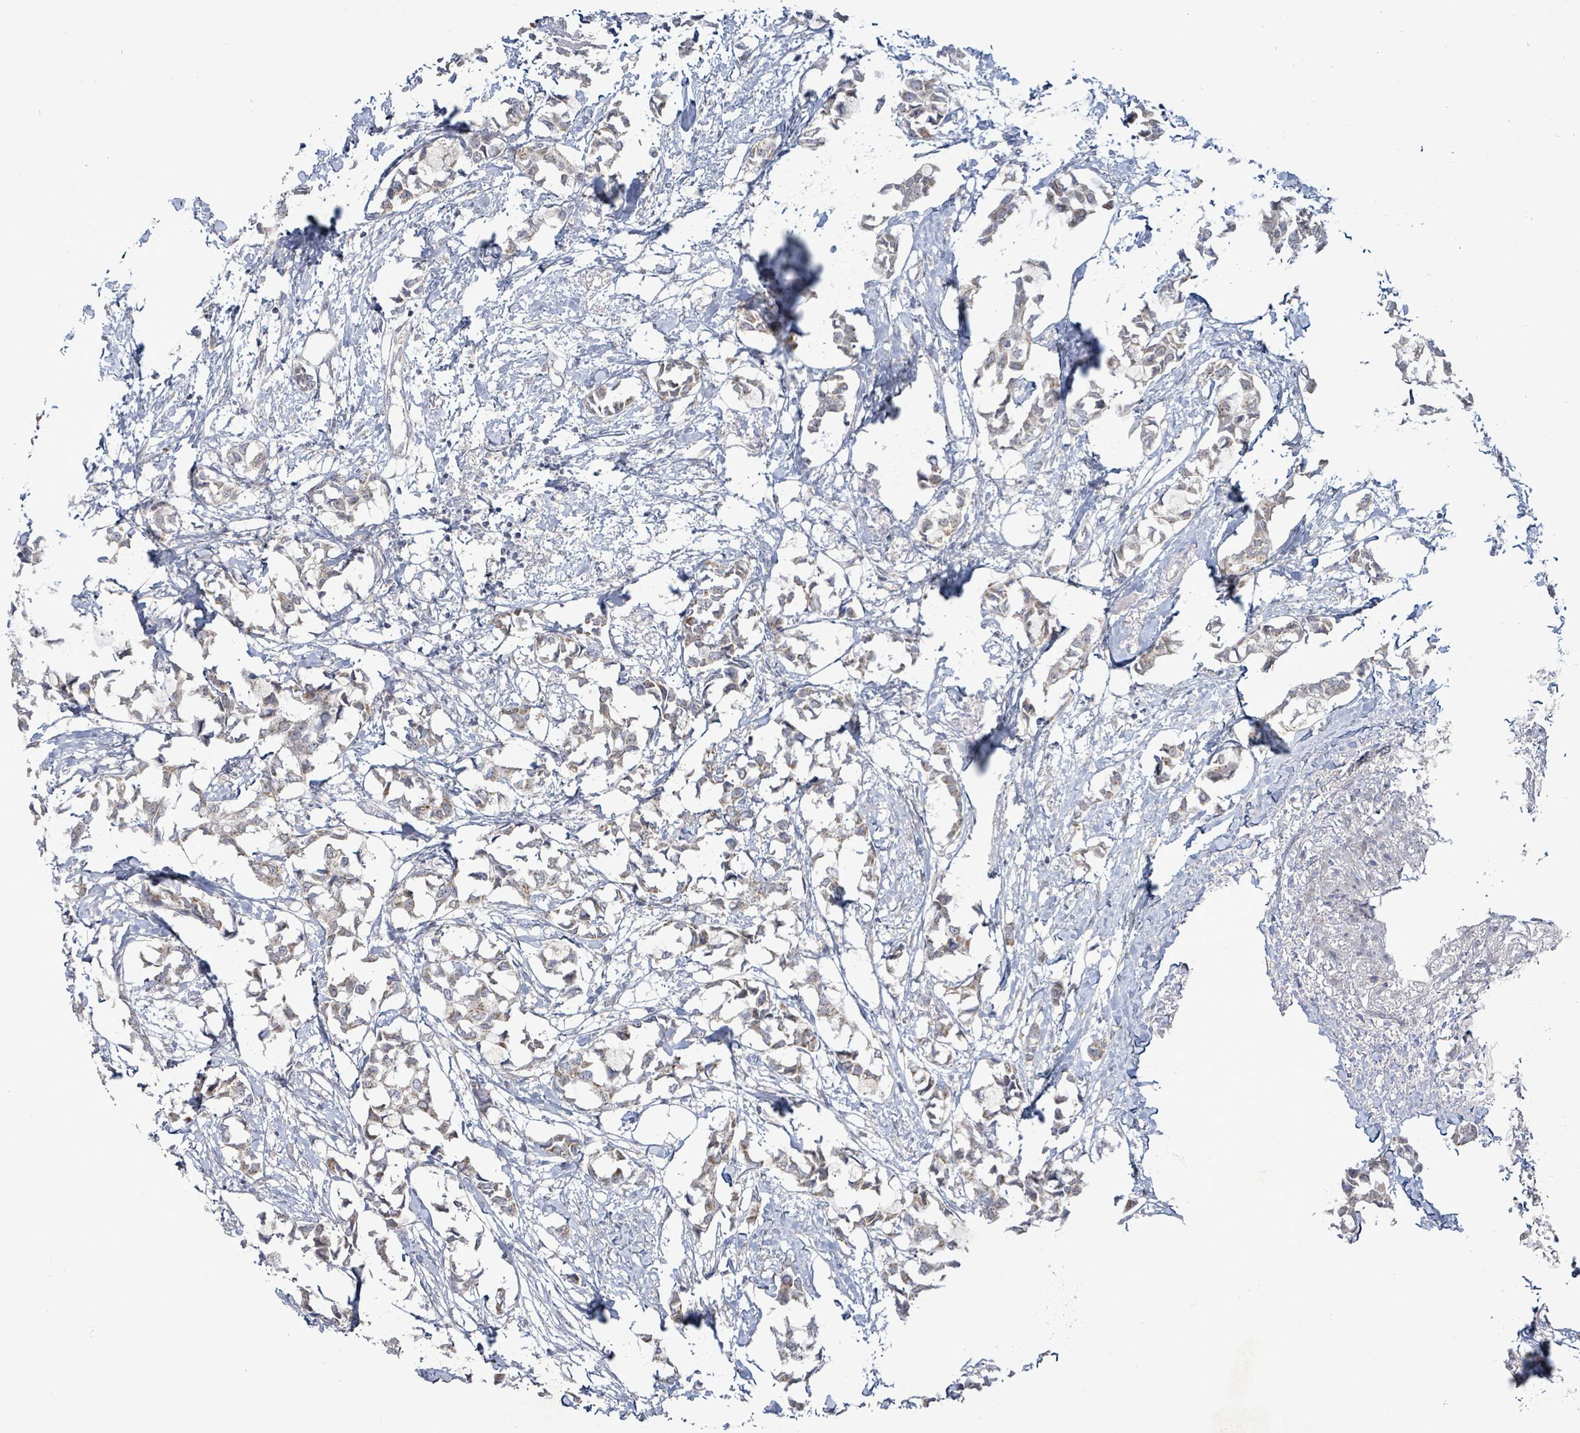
{"staining": {"intensity": "weak", "quantity": "25%-75%", "location": "cytoplasmic/membranous"}, "tissue": "breast cancer", "cell_type": "Tumor cells", "image_type": "cancer", "snomed": [{"axis": "morphology", "description": "Duct carcinoma"}, {"axis": "topography", "description": "Breast"}], "caption": "About 25%-75% of tumor cells in infiltrating ductal carcinoma (breast) show weak cytoplasmic/membranous protein positivity as visualized by brown immunohistochemical staining.", "gene": "ZFPM1", "patient": {"sex": "female", "age": 73}}